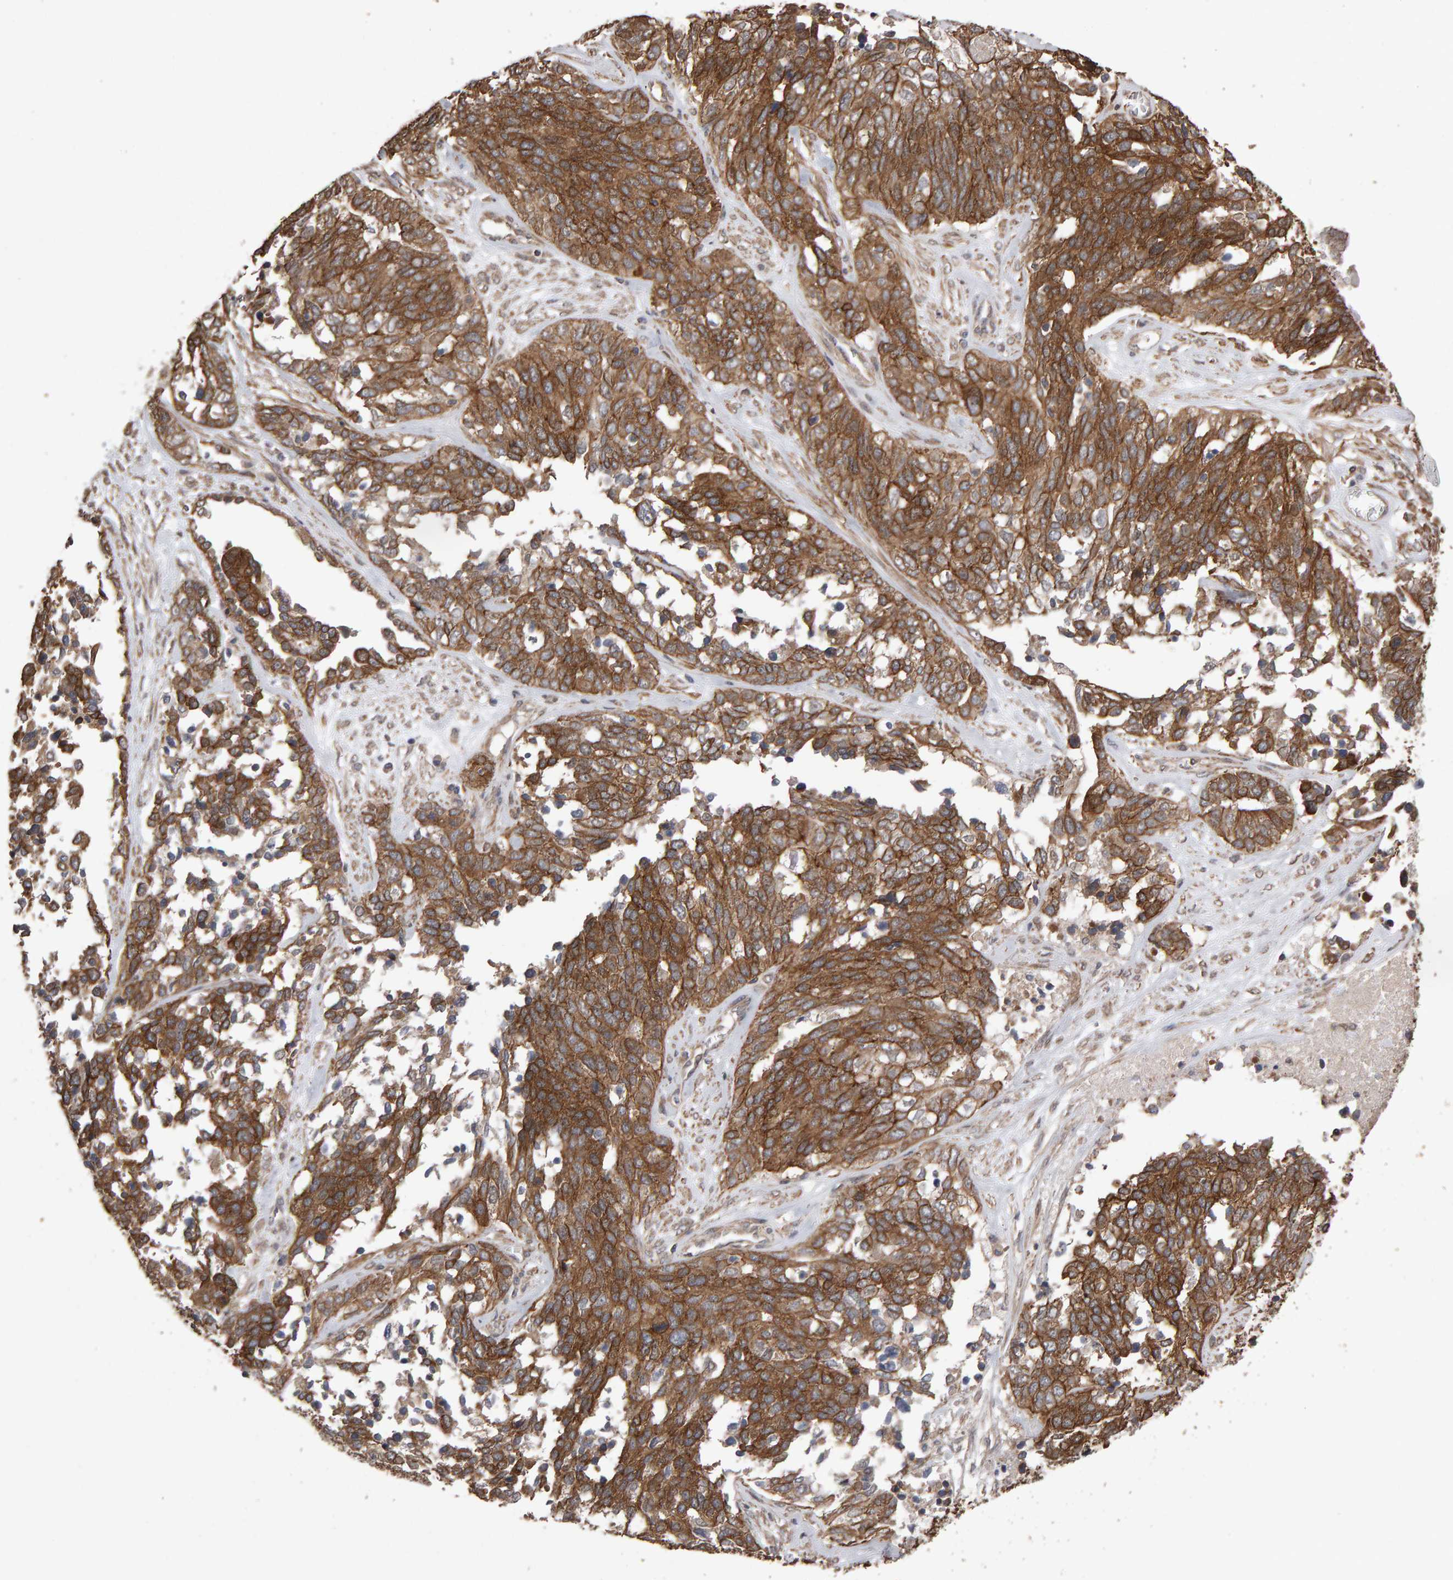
{"staining": {"intensity": "strong", "quantity": ">75%", "location": "cytoplasmic/membranous"}, "tissue": "ovarian cancer", "cell_type": "Tumor cells", "image_type": "cancer", "snomed": [{"axis": "morphology", "description": "Cystadenocarcinoma, serous, NOS"}, {"axis": "topography", "description": "Ovary"}], "caption": "Ovarian cancer stained with DAB (3,3'-diaminobenzidine) immunohistochemistry shows high levels of strong cytoplasmic/membranous staining in approximately >75% of tumor cells.", "gene": "SCRIB", "patient": {"sex": "female", "age": 44}}